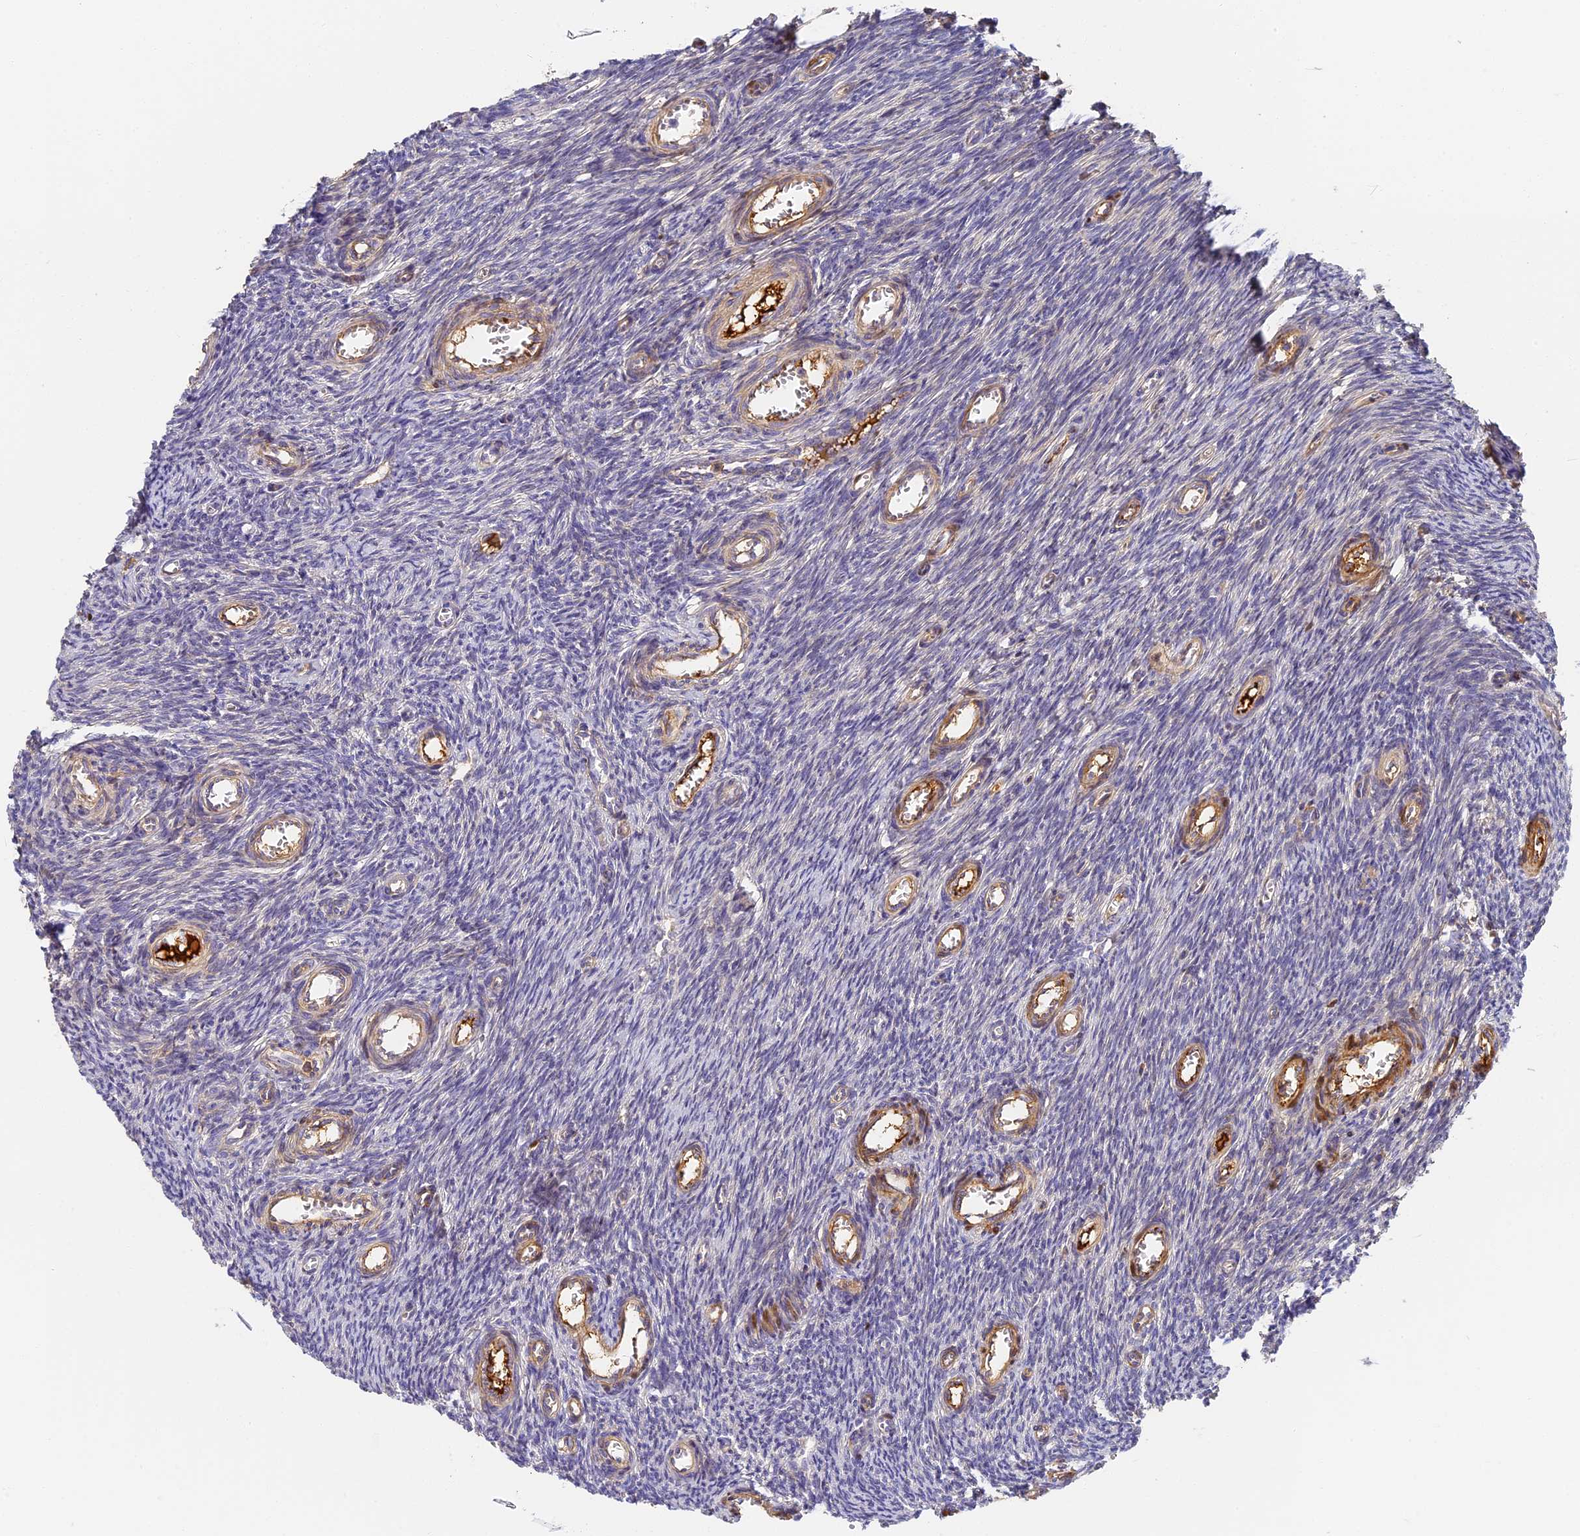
{"staining": {"intensity": "weak", "quantity": "<25%", "location": "cytoplasmic/membranous"}, "tissue": "ovary", "cell_type": "Ovarian stroma cells", "image_type": "normal", "snomed": [{"axis": "morphology", "description": "Normal tissue, NOS"}, {"axis": "topography", "description": "Ovary"}], "caption": "There is no significant staining in ovarian stroma cells of ovary. (Stains: DAB IHC with hematoxylin counter stain, Microscopy: brightfield microscopy at high magnification).", "gene": "ITIH1", "patient": {"sex": "female", "age": 44}}